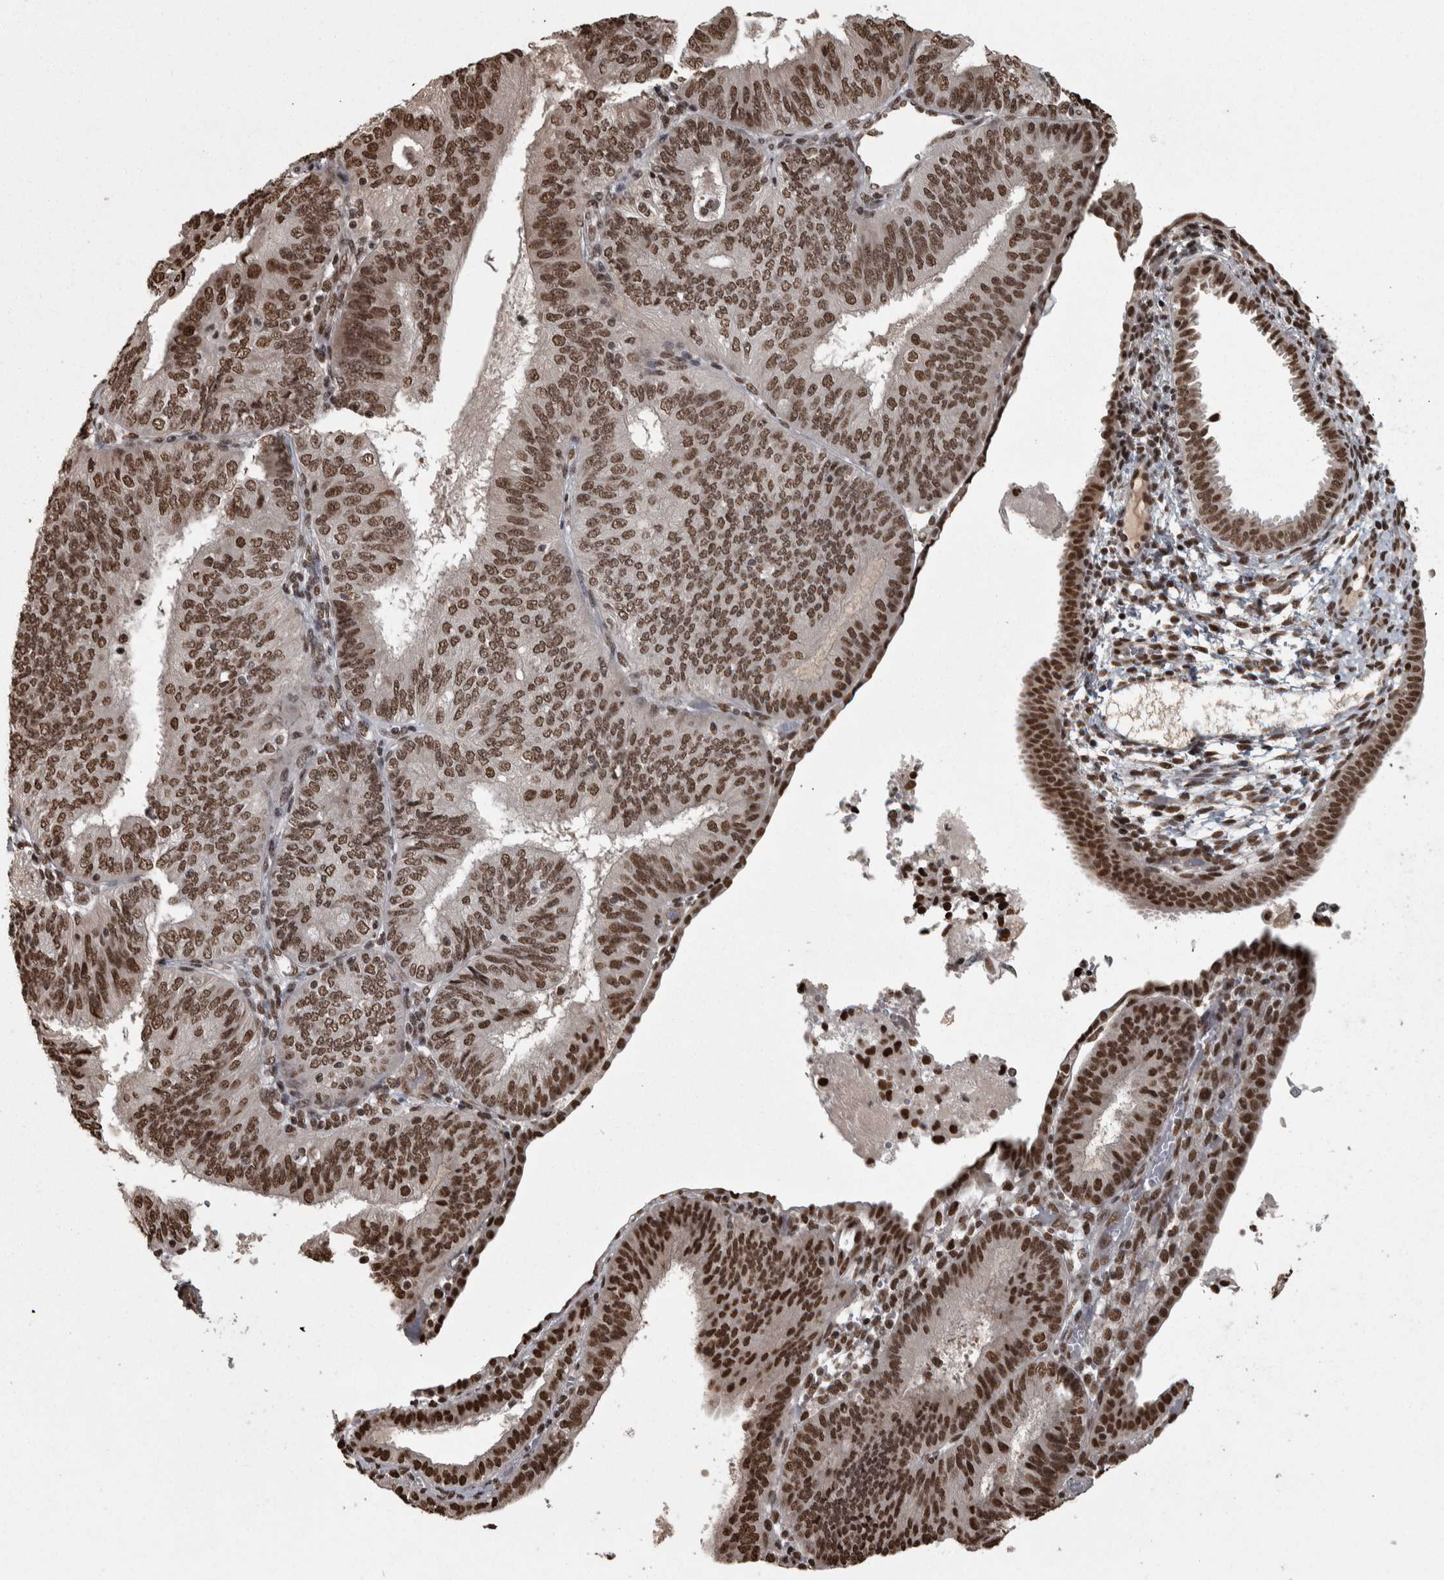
{"staining": {"intensity": "strong", "quantity": ">75%", "location": "nuclear"}, "tissue": "endometrial cancer", "cell_type": "Tumor cells", "image_type": "cancer", "snomed": [{"axis": "morphology", "description": "Adenocarcinoma, NOS"}, {"axis": "topography", "description": "Endometrium"}], "caption": "Immunohistochemical staining of endometrial cancer exhibits high levels of strong nuclear protein positivity in about >75% of tumor cells. (DAB = brown stain, brightfield microscopy at high magnification).", "gene": "ZFHX4", "patient": {"sex": "female", "age": 58}}